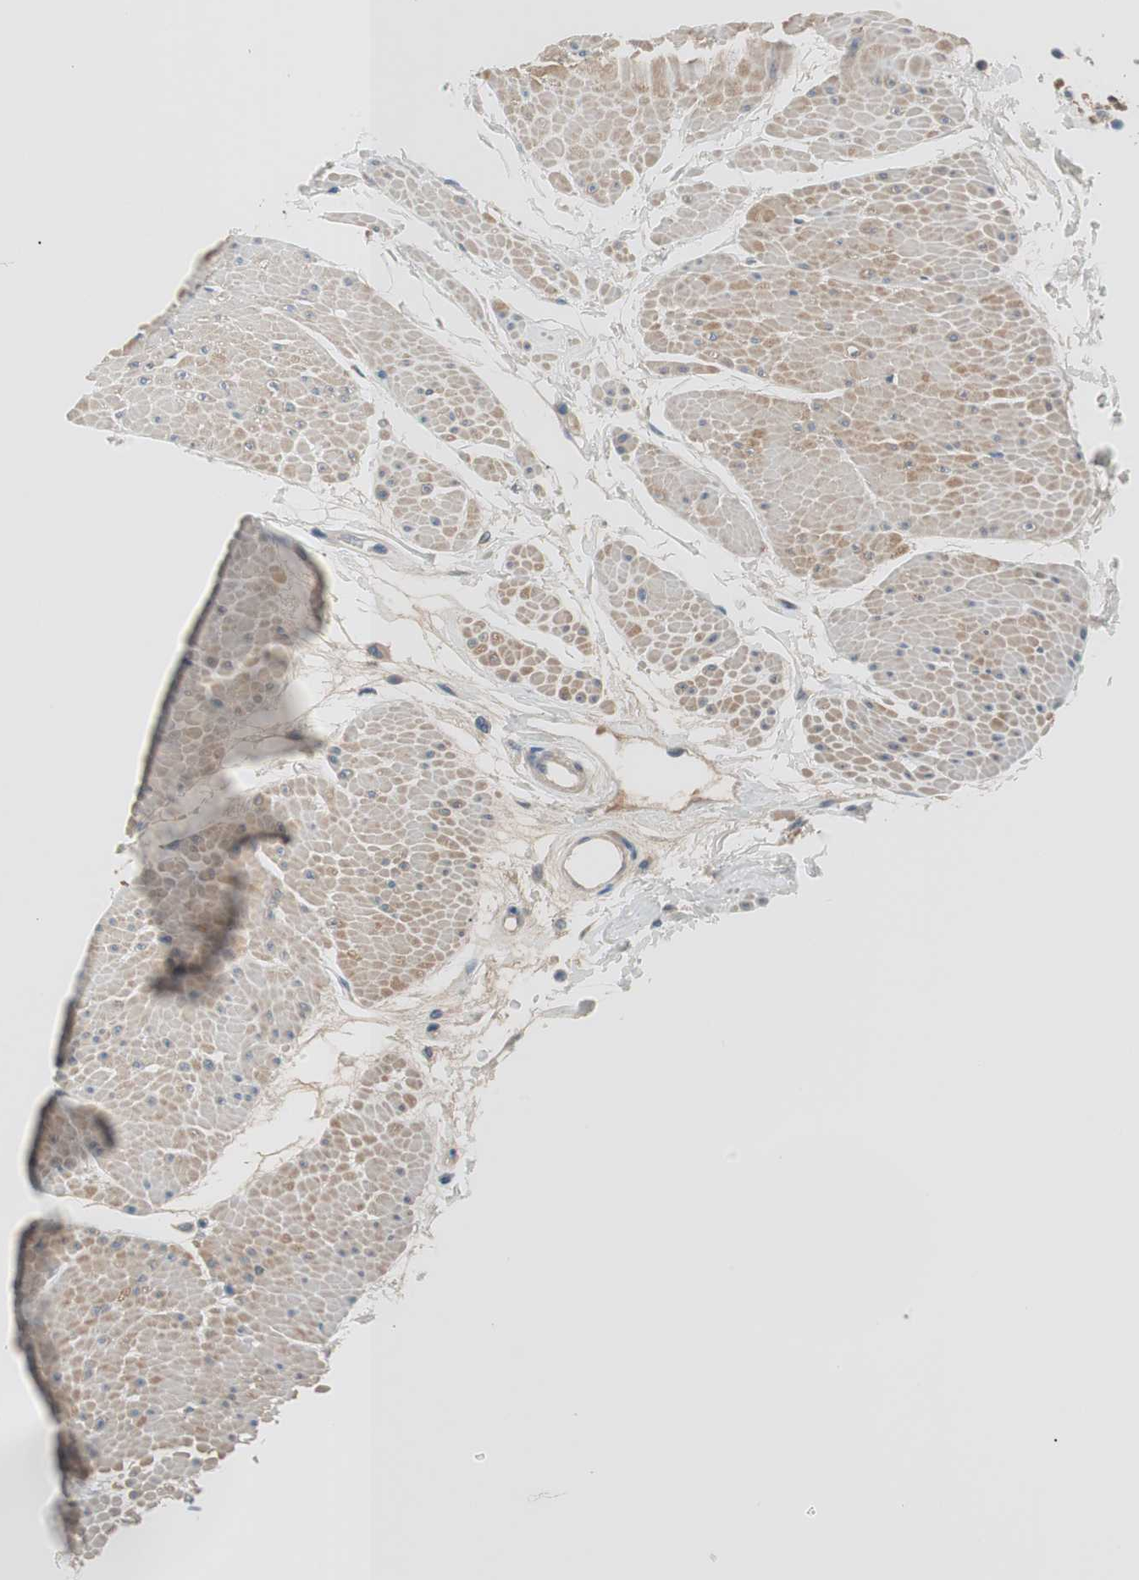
{"staining": {"intensity": "strong", "quantity": ">75%", "location": "cytoplasmic/membranous"}, "tissue": "urinary bladder", "cell_type": "Urothelial cells", "image_type": "normal", "snomed": [{"axis": "morphology", "description": "Normal tissue, NOS"}, {"axis": "topography", "description": "Urinary bladder"}], "caption": "This is an image of immunohistochemistry staining of normal urinary bladder, which shows strong staining in the cytoplasmic/membranous of urothelial cells.", "gene": "FADS2", "patient": {"sex": "male", "age": 51}}